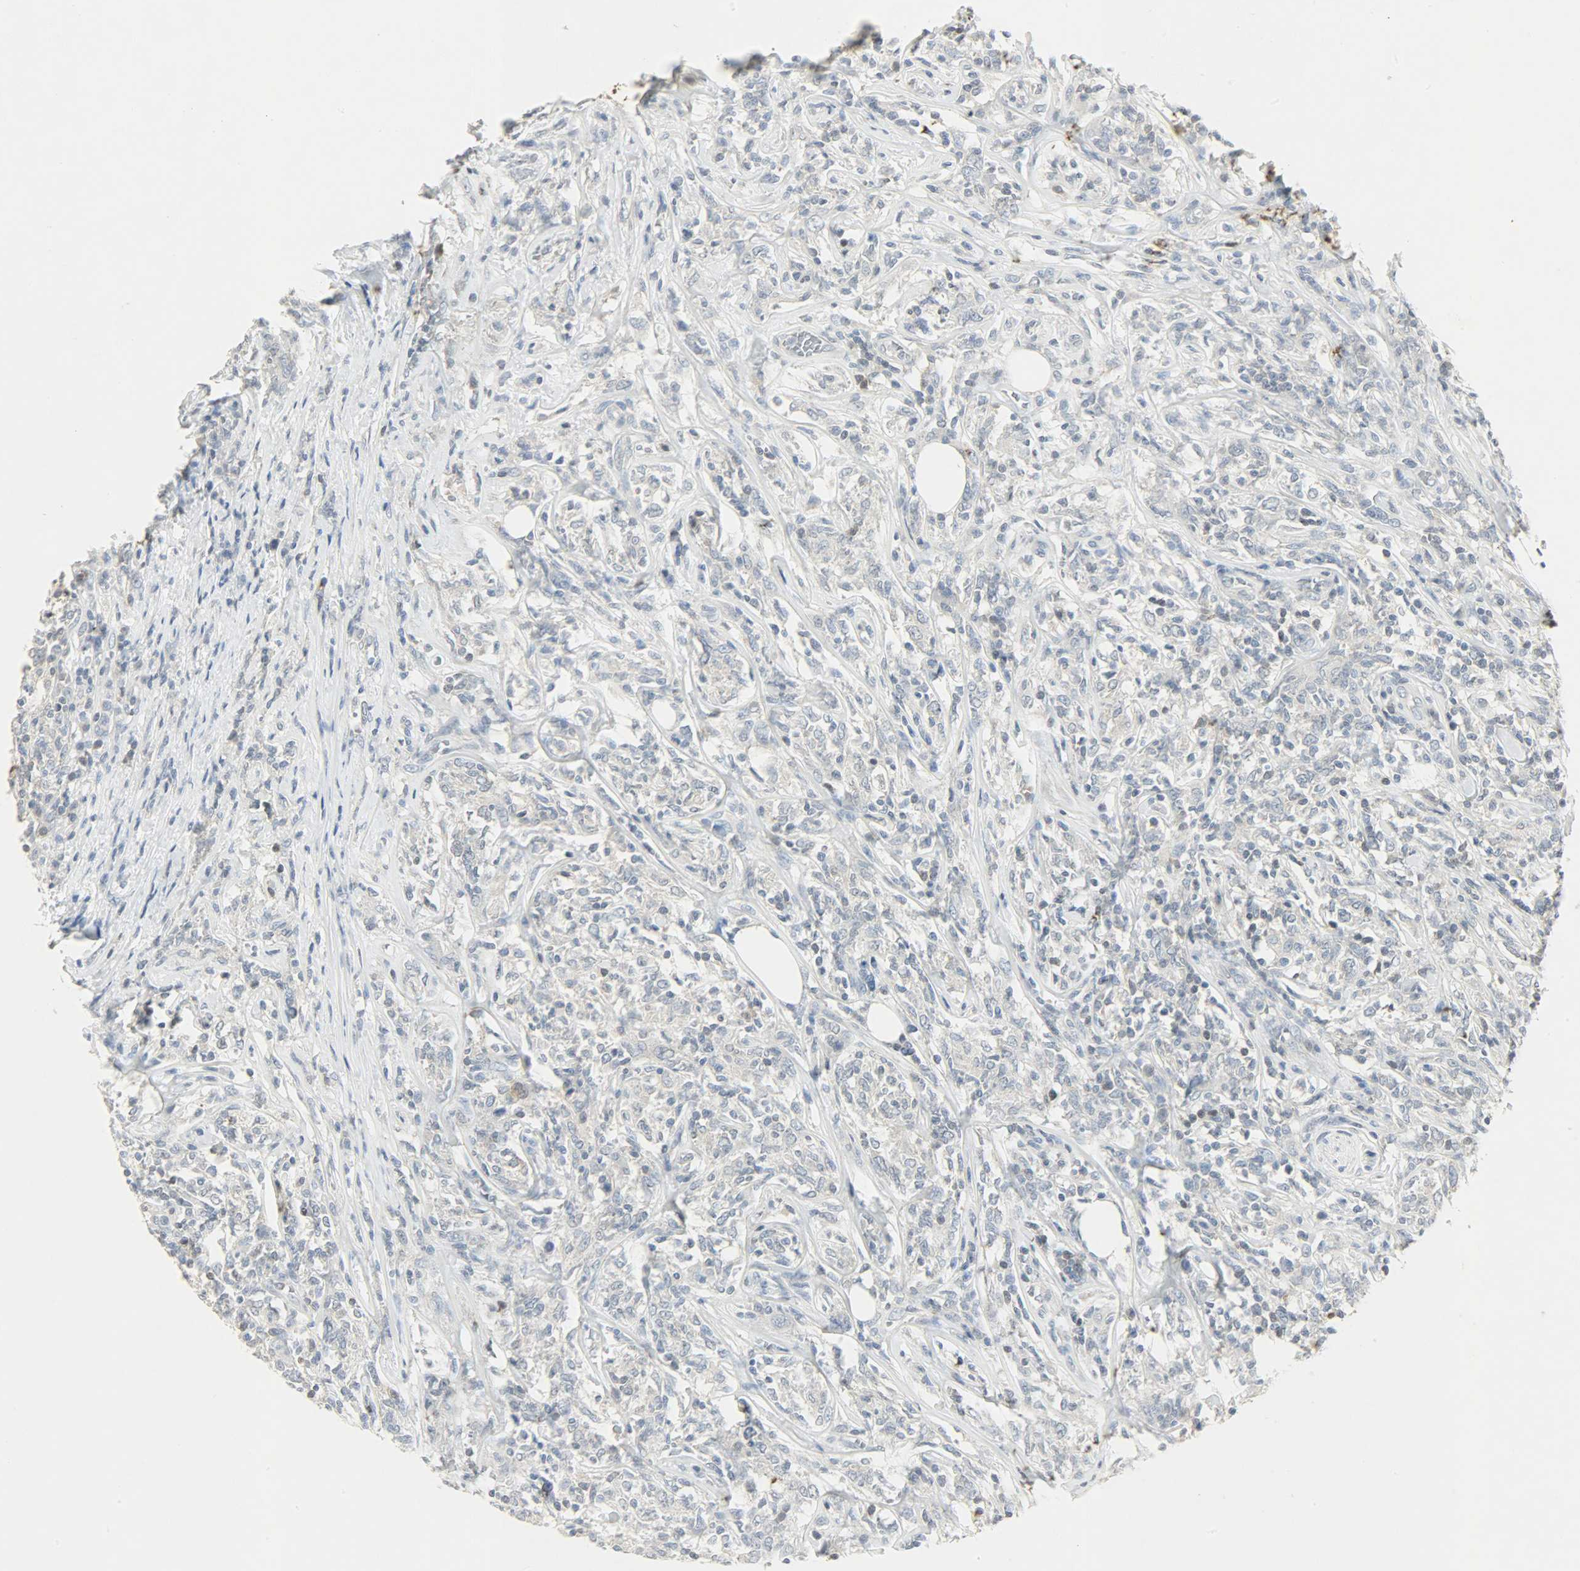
{"staining": {"intensity": "weak", "quantity": "<25%", "location": "nuclear"}, "tissue": "lymphoma", "cell_type": "Tumor cells", "image_type": "cancer", "snomed": [{"axis": "morphology", "description": "Malignant lymphoma, non-Hodgkin's type, High grade"}, {"axis": "topography", "description": "Lymph node"}], "caption": "Immunohistochemistry histopathology image of neoplastic tissue: lymphoma stained with DAB reveals no significant protein expression in tumor cells.", "gene": "CAMK4", "patient": {"sex": "female", "age": 84}}